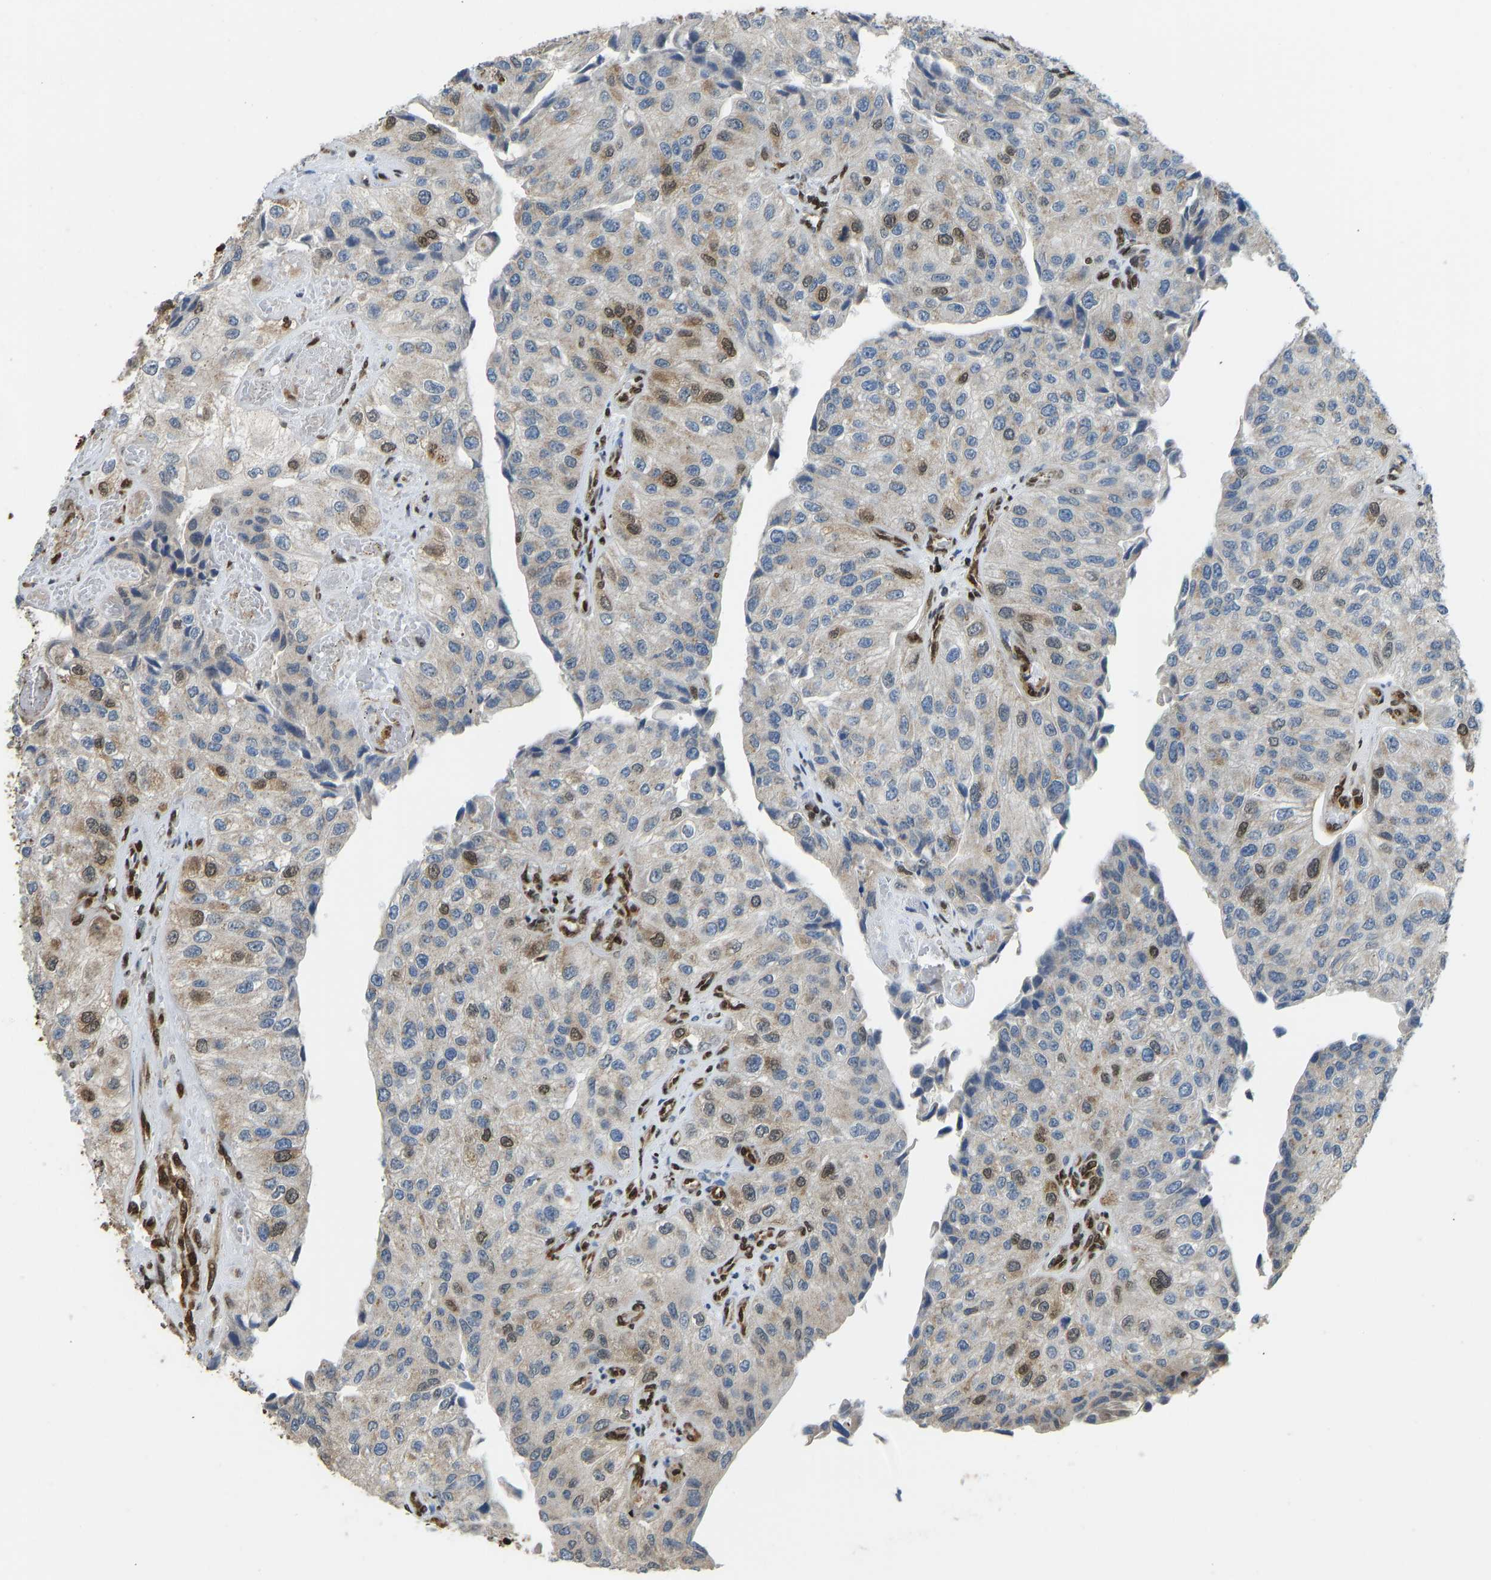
{"staining": {"intensity": "moderate", "quantity": "<25%", "location": "nuclear"}, "tissue": "urothelial cancer", "cell_type": "Tumor cells", "image_type": "cancer", "snomed": [{"axis": "morphology", "description": "Urothelial carcinoma, High grade"}, {"axis": "topography", "description": "Kidney"}, {"axis": "topography", "description": "Urinary bladder"}], "caption": "Immunohistochemistry image of neoplastic tissue: urothelial cancer stained using immunohistochemistry demonstrates low levels of moderate protein expression localized specifically in the nuclear of tumor cells, appearing as a nuclear brown color.", "gene": "ZSCAN20", "patient": {"sex": "male", "age": 77}}